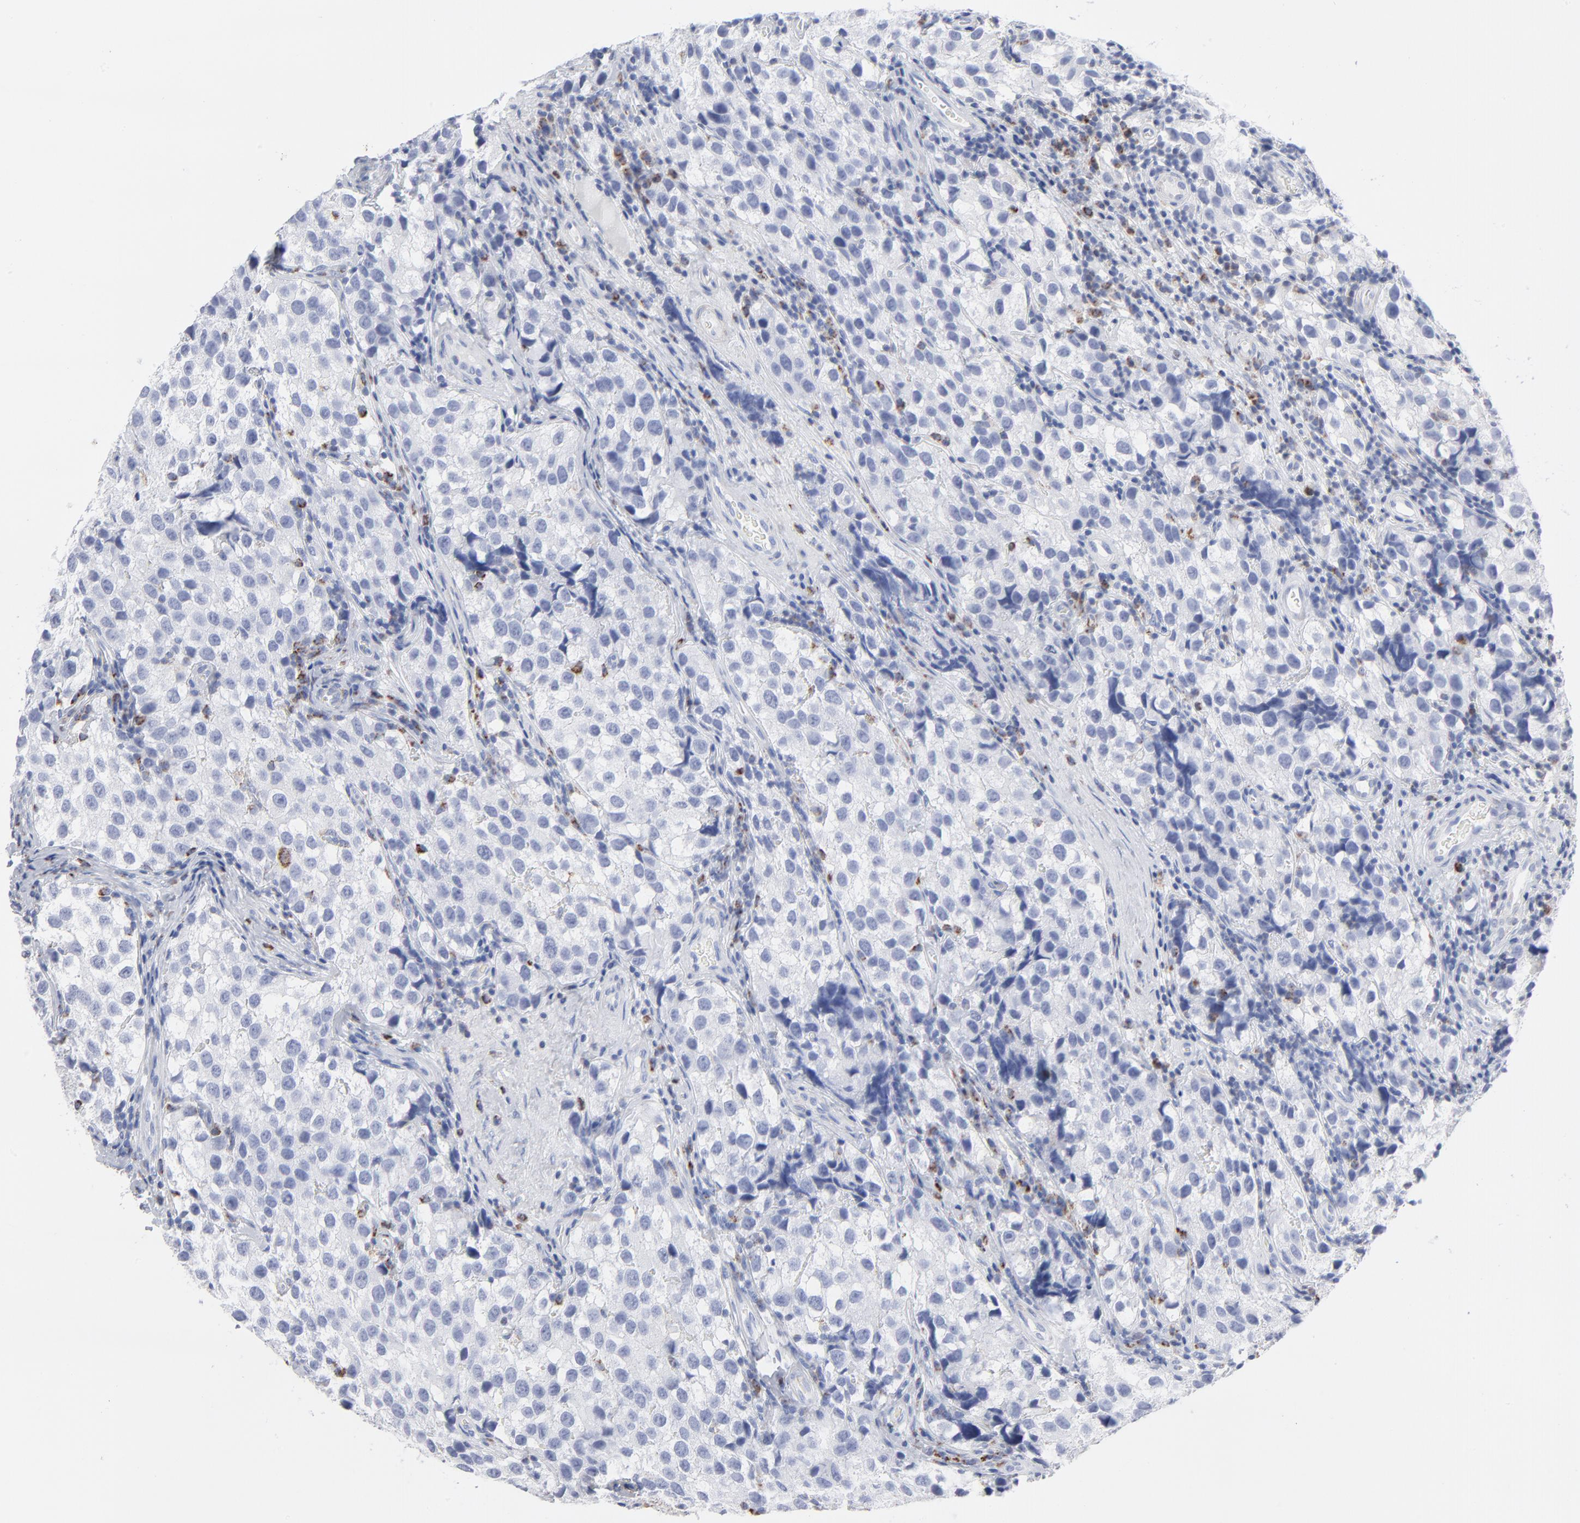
{"staining": {"intensity": "negative", "quantity": "none", "location": "none"}, "tissue": "testis cancer", "cell_type": "Tumor cells", "image_type": "cancer", "snomed": [{"axis": "morphology", "description": "Seminoma, NOS"}, {"axis": "topography", "description": "Testis"}], "caption": "Protein analysis of testis seminoma shows no significant positivity in tumor cells.", "gene": "CHCHD10", "patient": {"sex": "male", "age": 39}}